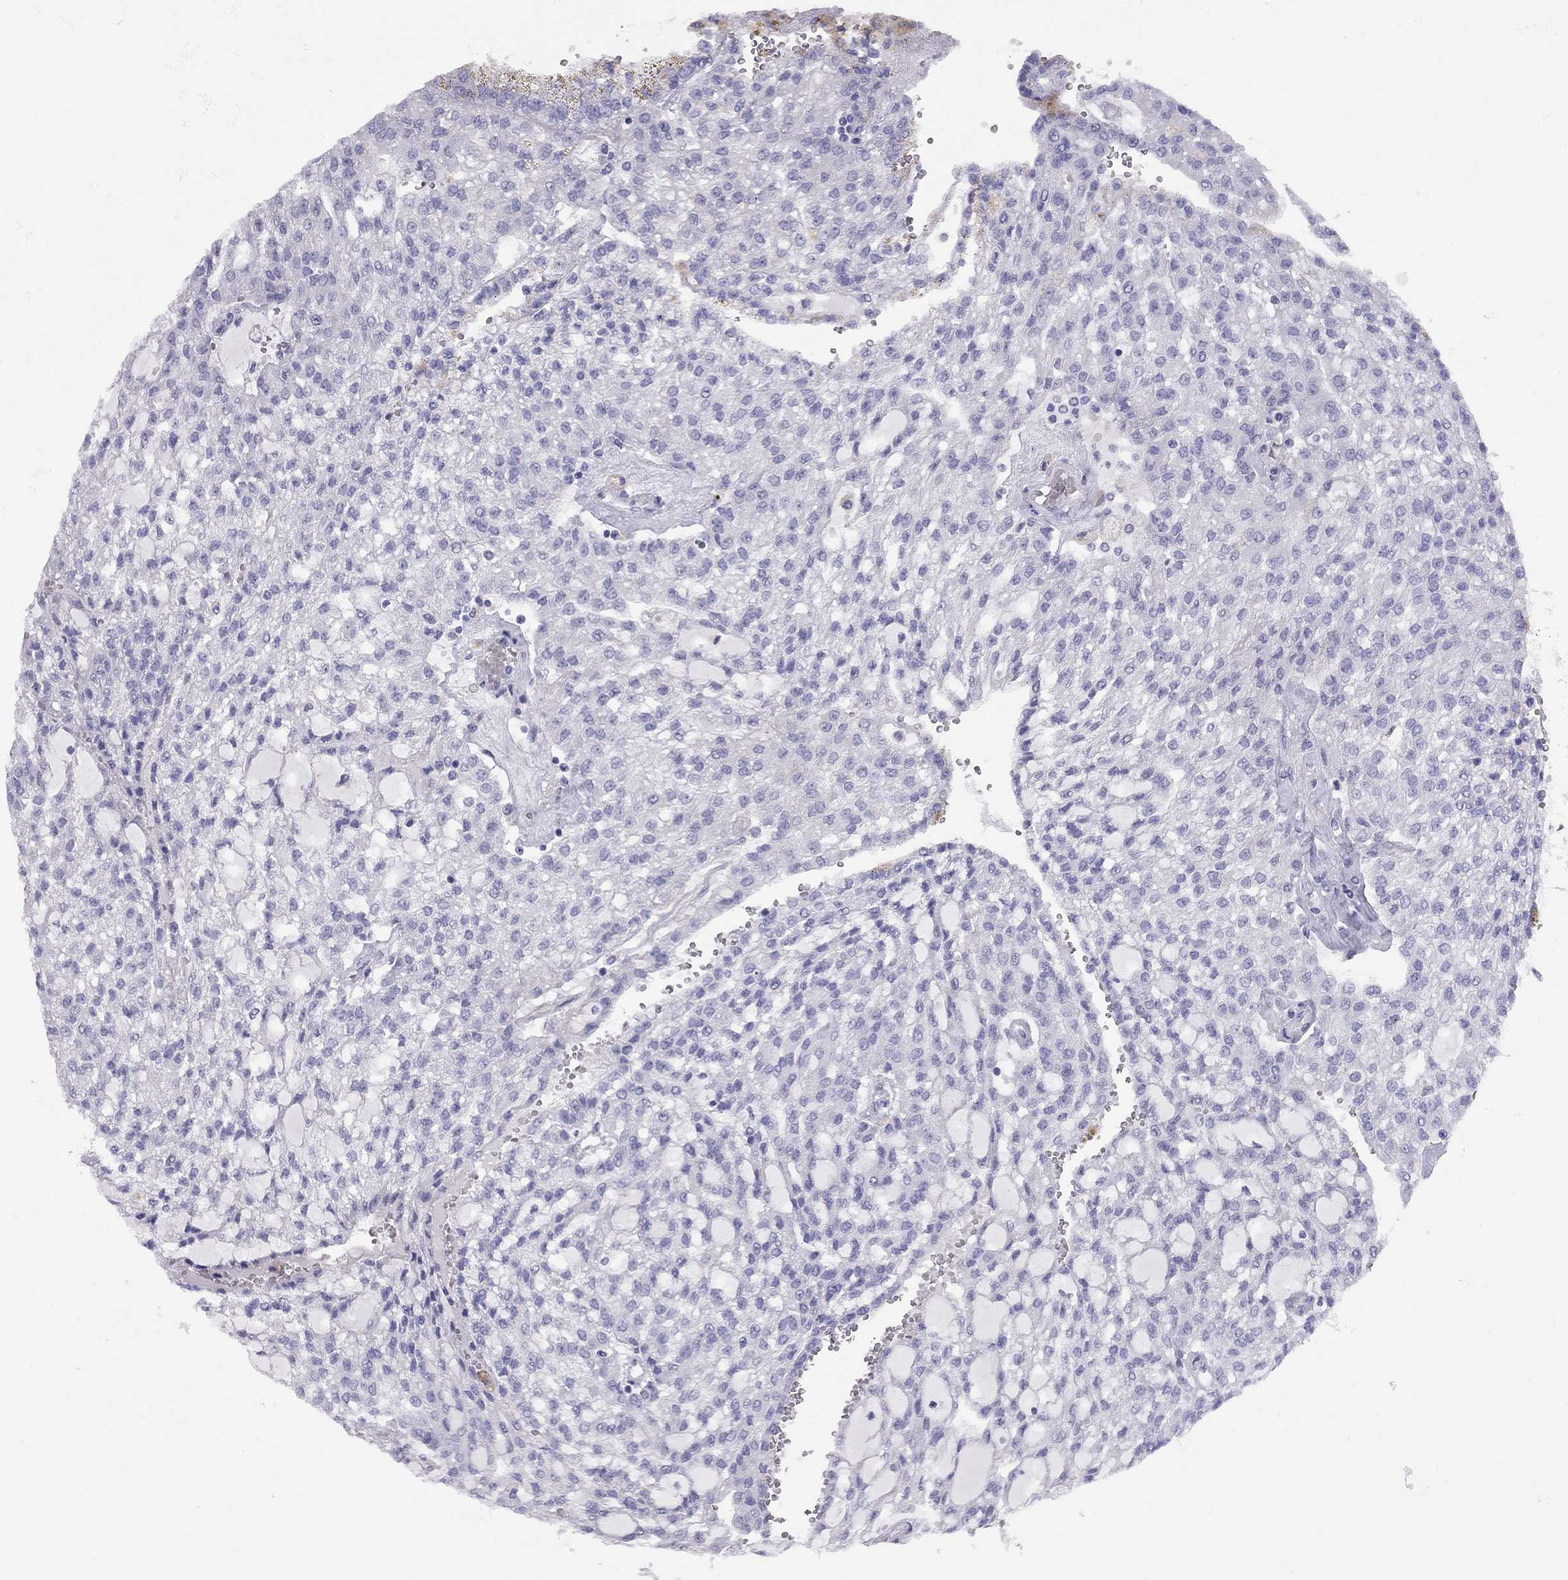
{"staining": {"intensity": "negative", "quantity": "none", "location": "none"}, "tissue": "renal cancer", "cell_type": "Tumor cells", "image_type": "cancer", "snomed": [{"axis": "morphology", "description": "Adenocarcinoma, NOS"}, {"axis": "topography", "description": "Kidney"}], "caption": "DAB immunohistochemical staining of human renal cancer exhibits no significant positivity in tumor cells. (DAB (3,3'-diaminobenzidine) immunohistochemistry visualized using brightfield microscopy, high magnification).", "gene": "FSCN3", "patient": {"sex": "male", "age": 63}}